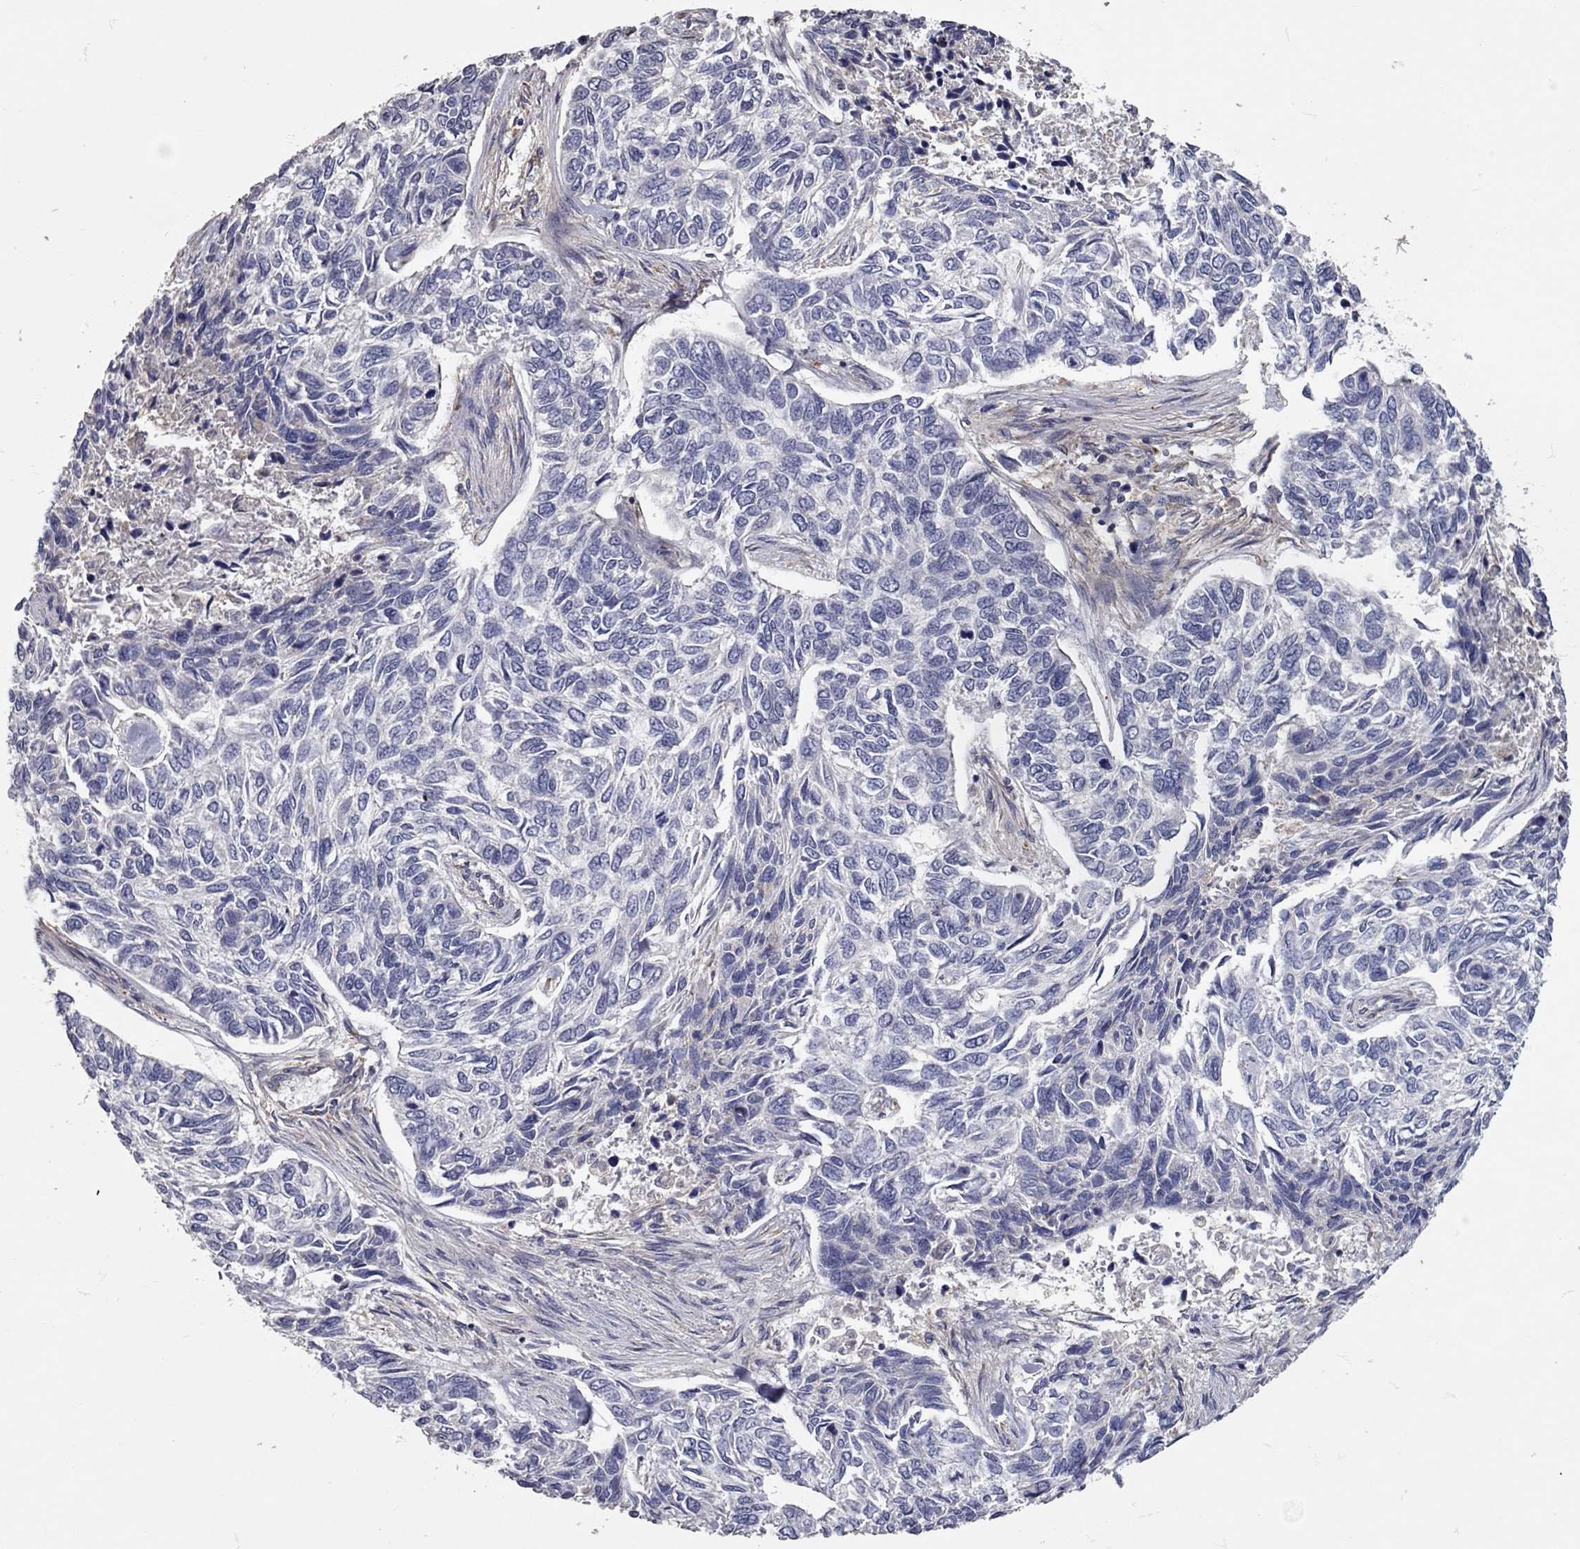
{"staining": {"intensity": "negative", "quantity": "none", "location": "none"}, "tissue": "skin cancer", "cell_type": "Tumor cells", "image_type": "cancer", "snomed": [{"axis": "morphology", "description": "Basal cell carcinoma"}, {"axis": "topography", "description": "Skin"}], "caption": "Skin cancer (basal cell carcinoma) was stained to show a protein in brown. There is no significant staining in tumor cells.", "gene": "XAGE2", "patient": {"sex": "female", "age": 65}}